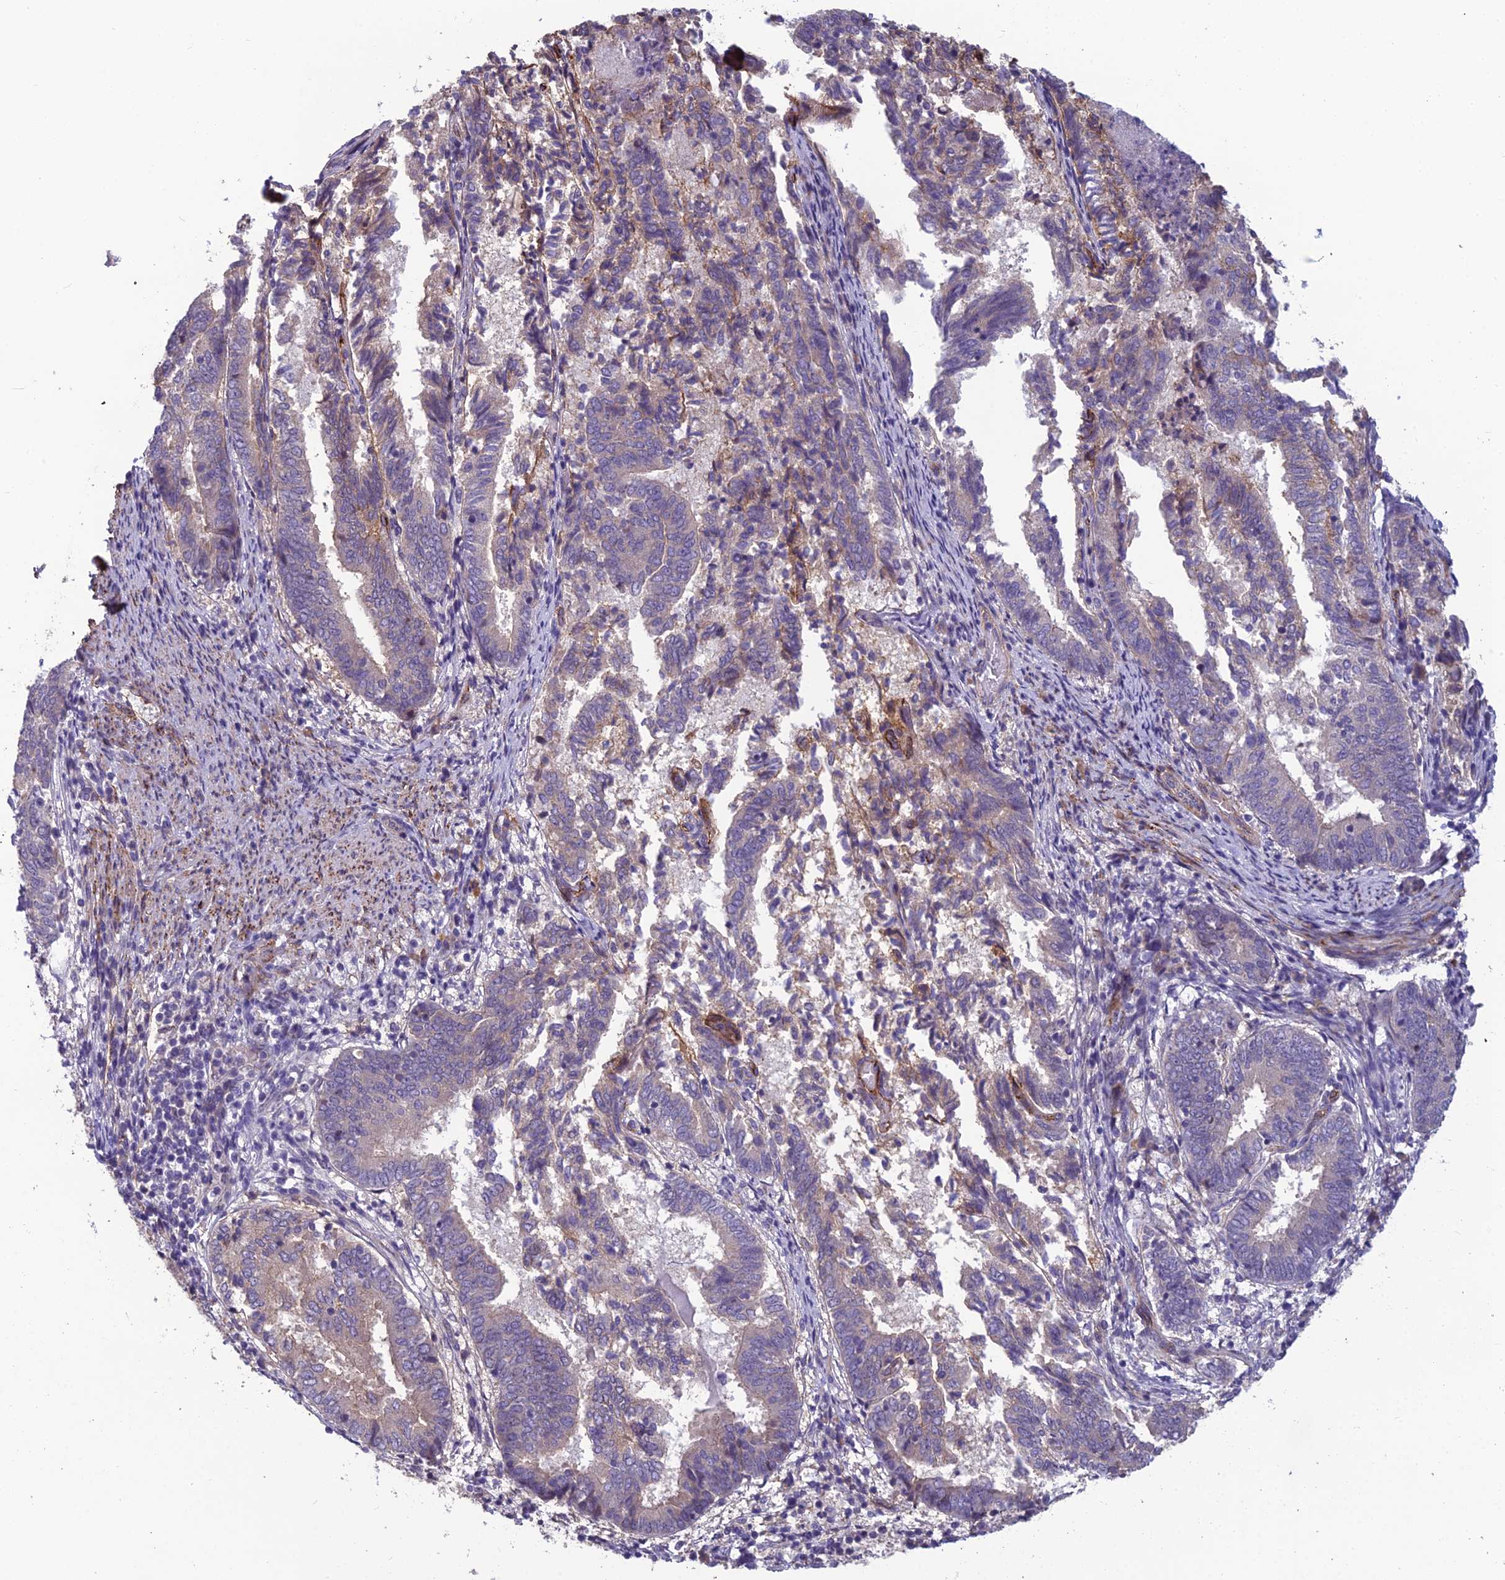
{"staining": {"intensity": "negative", "quantity": "none", "location": "none"}, "tissue": "endometrial cancer", "cell_type": "Tumor cells", "image_type": "cancer", "snomed": [{"axis": "morphology", "description": "Adenocarcinoma, NOS"}, {"axis": "topography", "description": "Endometrium"}], "caption": "High magnification brightfield microscopy of endometrial adenocarcinoma stained with DAB (brown) and counterstained with hematoxylin (blue): tumor cells show no significant staining.", "gene": "TSPAN15", "patient": {"sex": "female", "age": 80}}